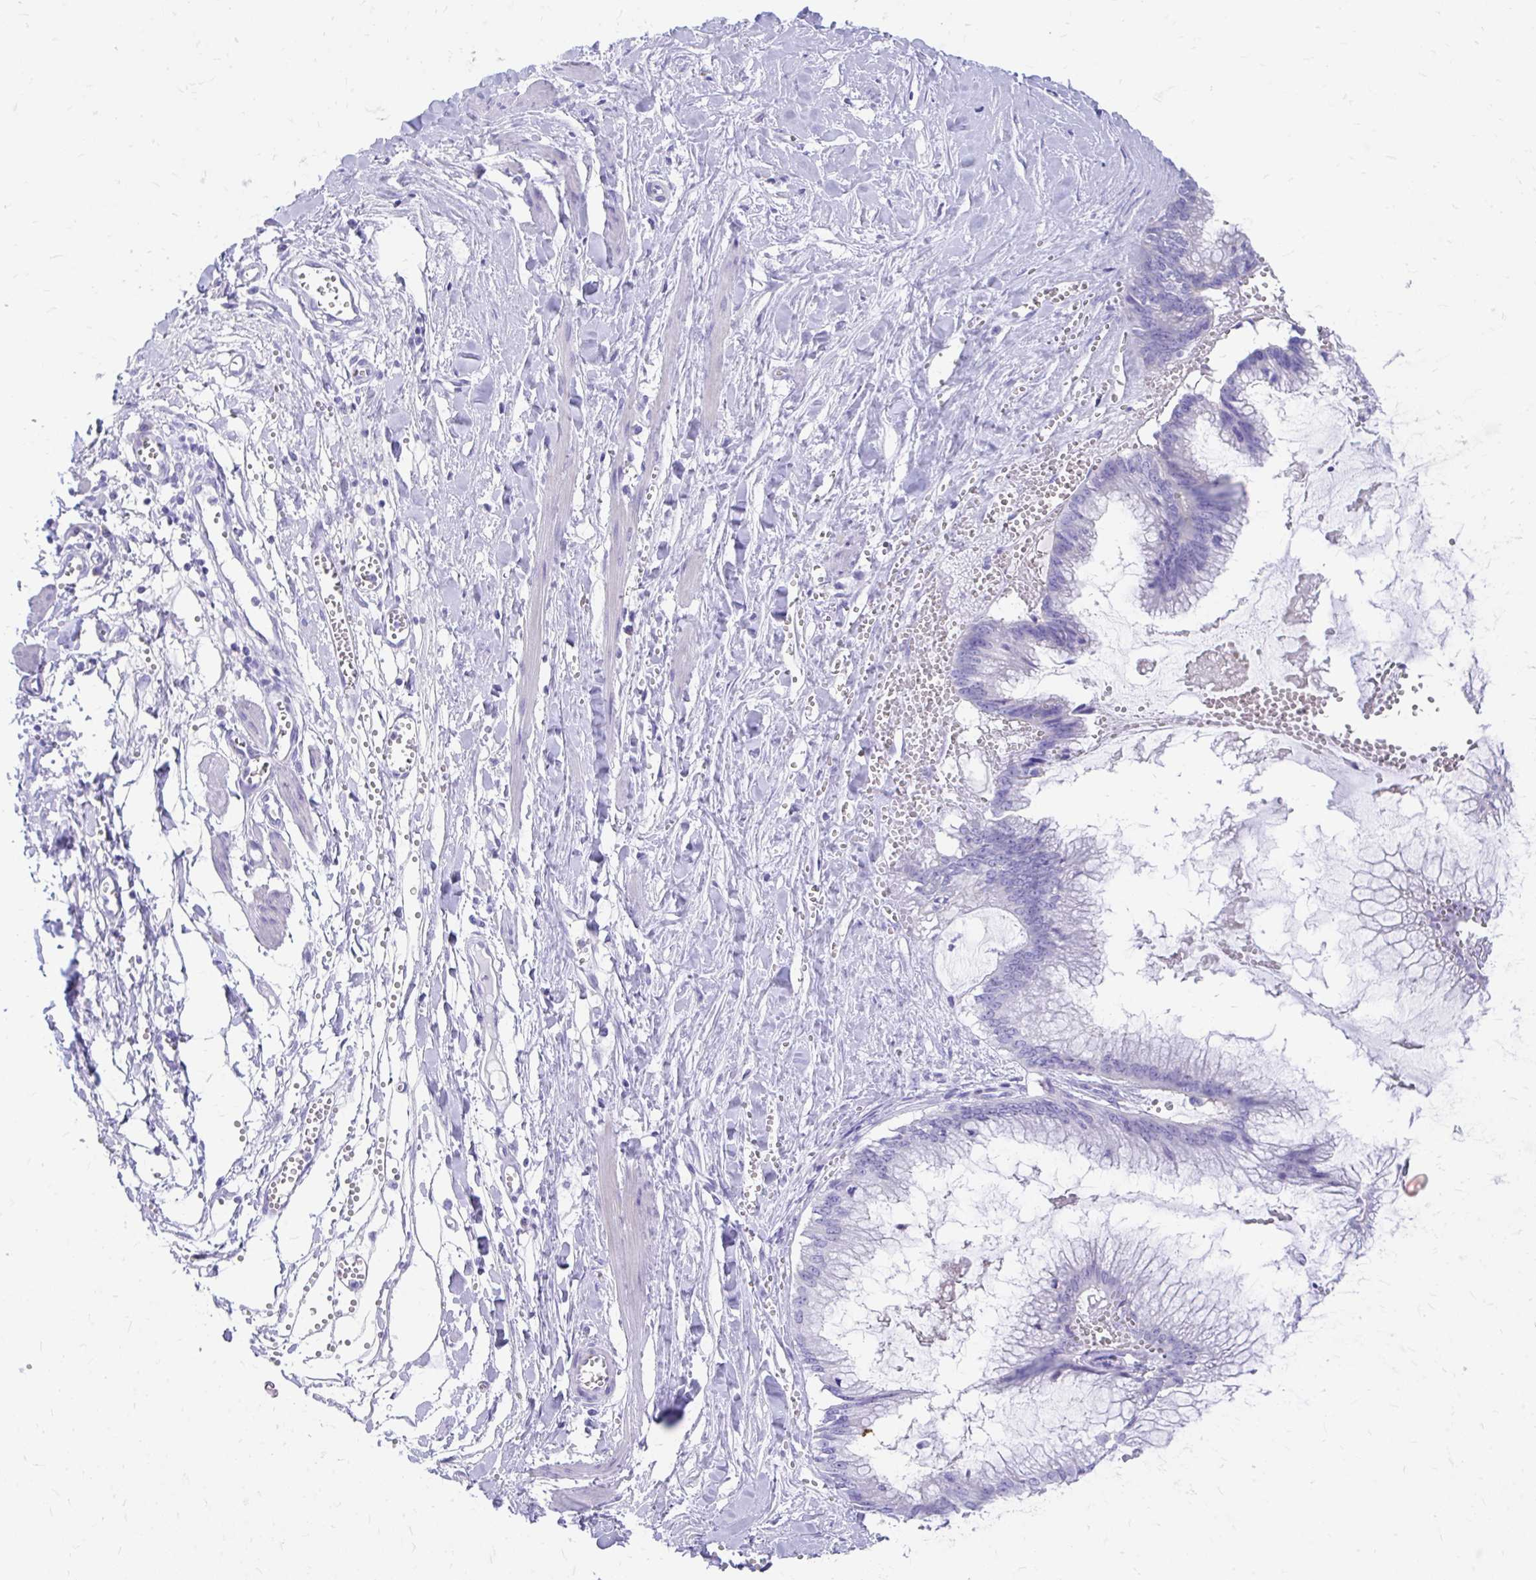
{"staining": {"intensity": "negative", "quantity": "none", "location": "none"}, "tissue": "ovarian cancer", "cell_type": "Tumor cells", "image_type": "cancer", "snomed": [{"axis": "morphology", "description": "Cystadenocarcinoma, mucinous, NOS"}, {"axis": "topography", "description": "Ovary"}], "caption": "IHC of human ovarian cancer (mucinous cystadenocarcinoma) displays no expression in tumor cells. (DAB IHC with hematoxylin counter stain).", "gene": "ZNF699", "patient": {"sex": "female", "age": 44}}